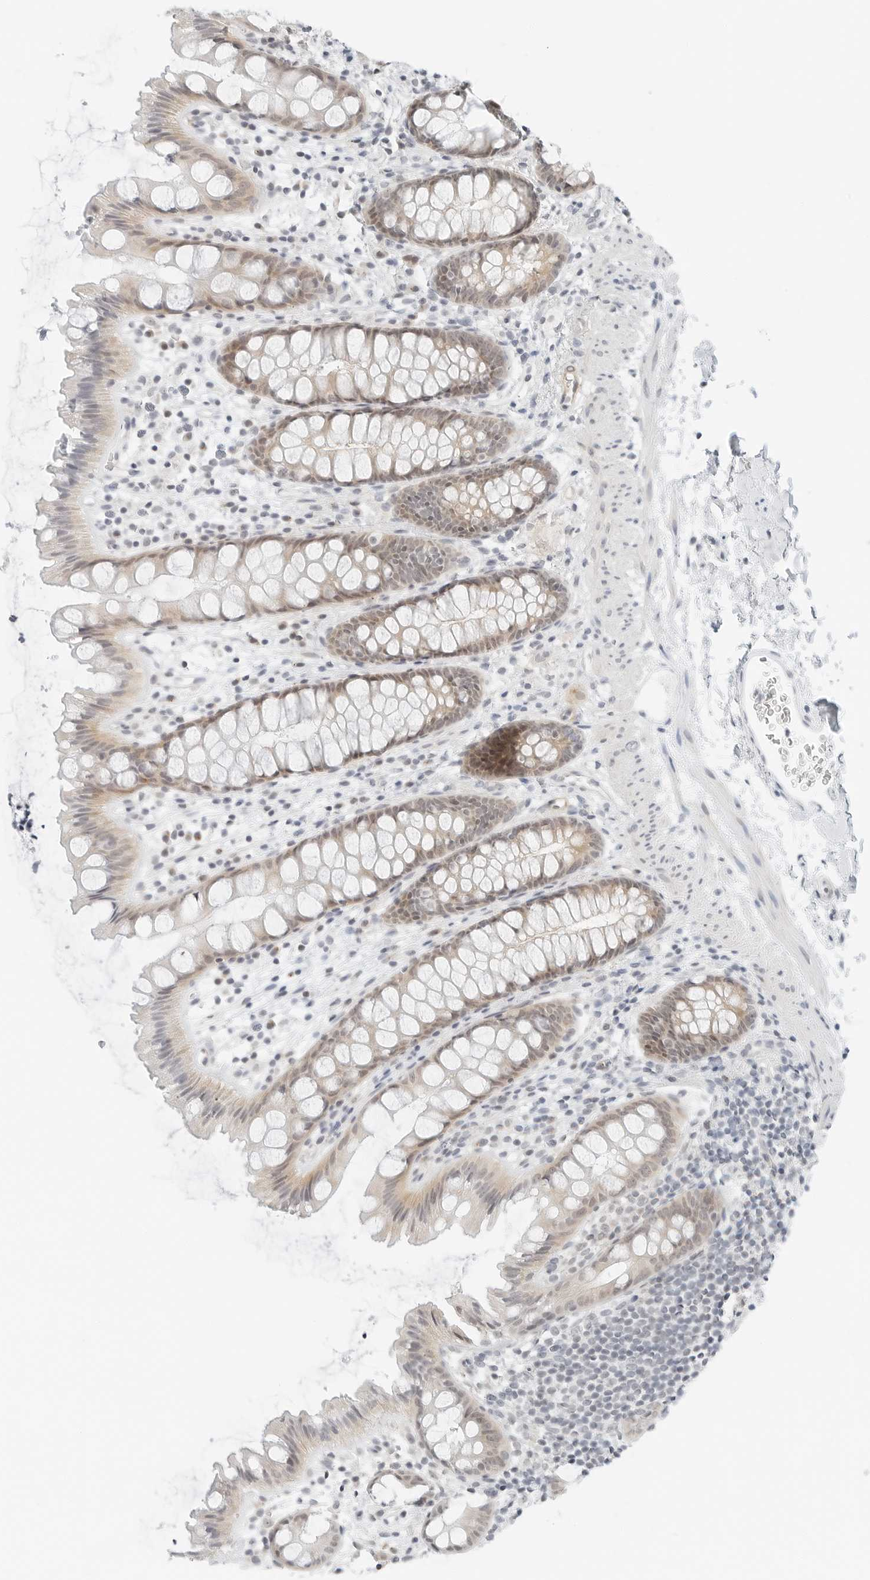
{"staining": {"intensity": "weak", "quantity": "25%-75%", "location": "cytoplasmic/membranous,nuclear"}, "tissue": "rectum", "cell_type": "Glandular cells", "image_type": "normal", "snomed": [{"axis": "morphology", "description": "Normal tissue, NOS"}, {"axis": "topography", "description": "Rectum"}], "caption": "Immunohistochemistry (DAB) staining of unremarkable human rectum reveals weak cytoplasmic/membranous,nuclear protein positivity in about 25%-75% of glandular cells.", "gene": "CCSAP", "patient": {"sex": "female", "age": 65}}